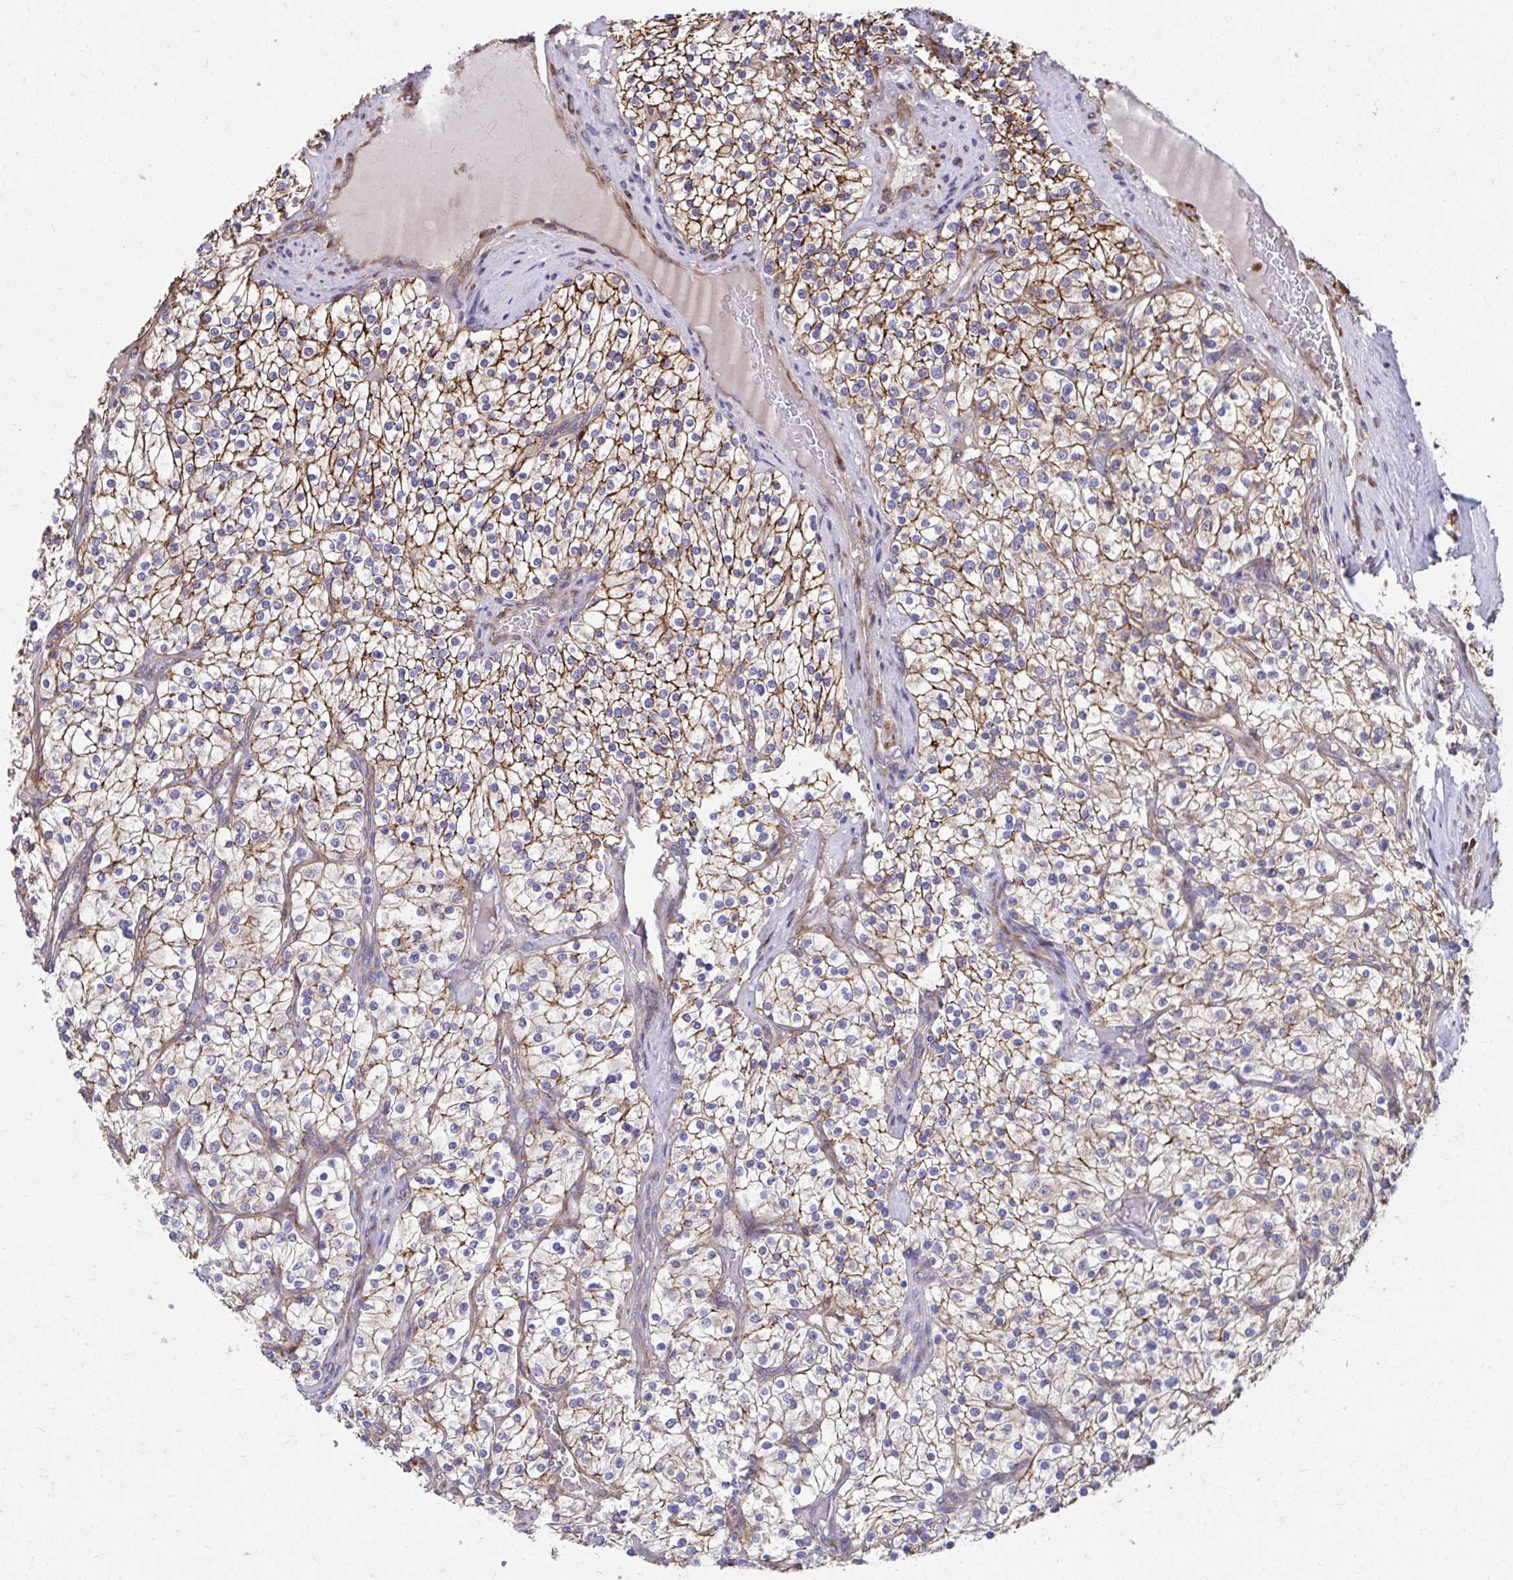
{"staining": {"intensity": "moderate", "quantity": ">75%", "location": "cytoplasmic/membranous"}, "tissue": "renal cancer", "cell_type": "Tumor cells", "image_type": "cancer", "snomed": [{"axis": "morphology", "description": "Adenocarcinoma, NOS"}, {"axis": "topography", "description": "Kidney"}], "caption": "Immunohistochemistry of renal adenocarcinoma shows medium levels of moderate cytoplasmic/membranous expression in about >75% of tumor cells.", "gene": "ZNF778", "patient": {"sex": "male", "age": 80}}